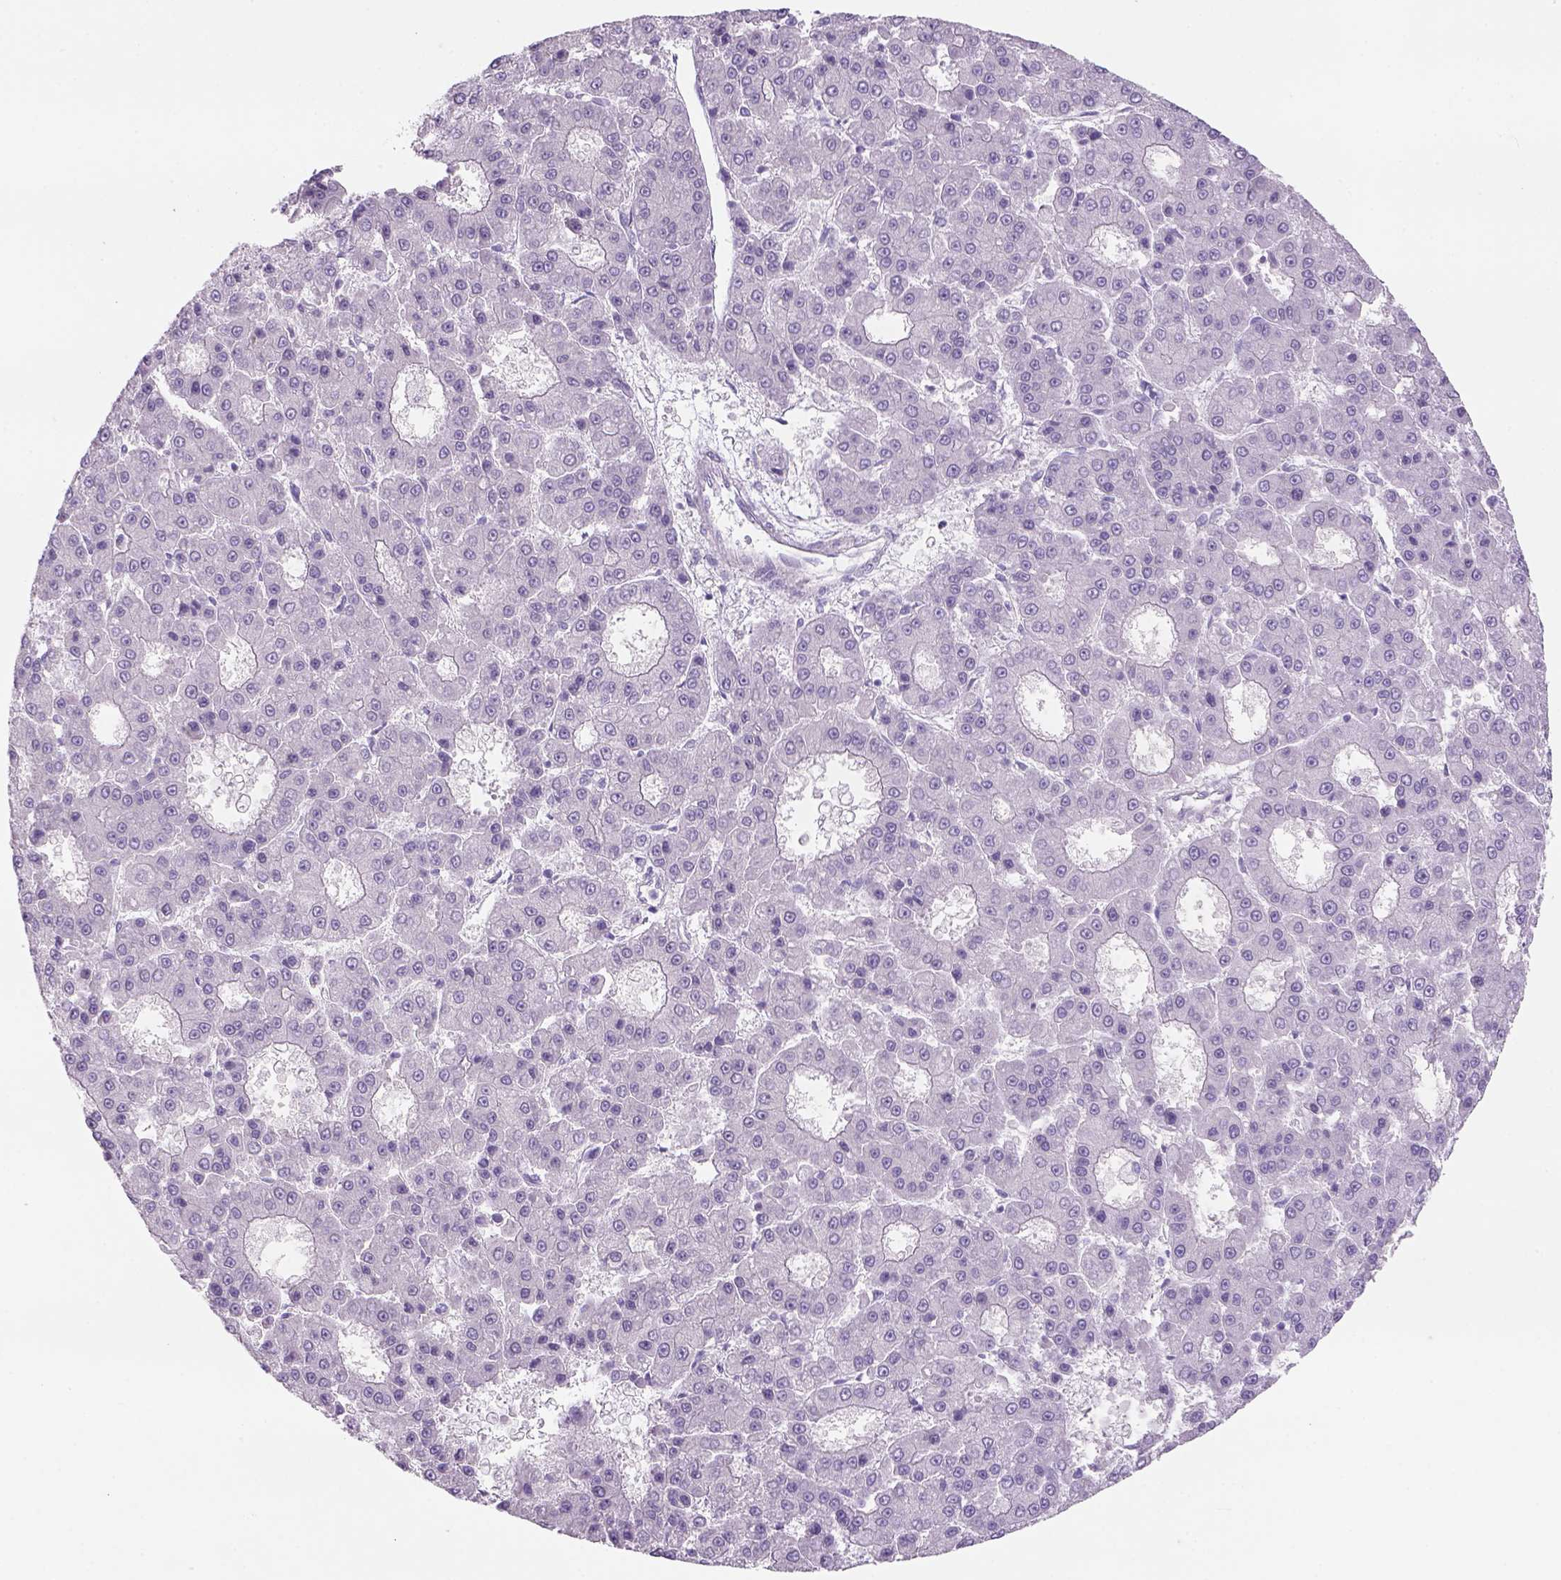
{"staining": {"intensity": "negative", "quantity": "none", "location": "none"}, "tissue": "liver cancer", "cell_type": "Tumor cells", "image_type": "cancer", "snomed": [{"axis": "morphology", "description": "Carcinoma, Hepatocellular, NOS"}, {"axis": "topography", "description": "Liver"}], "caption": "IHC image of human liver hepatocellular carcinoma stained for a protein (brown), which demonstrates no expression in tumor cells.", "gene": "TENM4", "patient": {"sex": "male", "age": 70}}